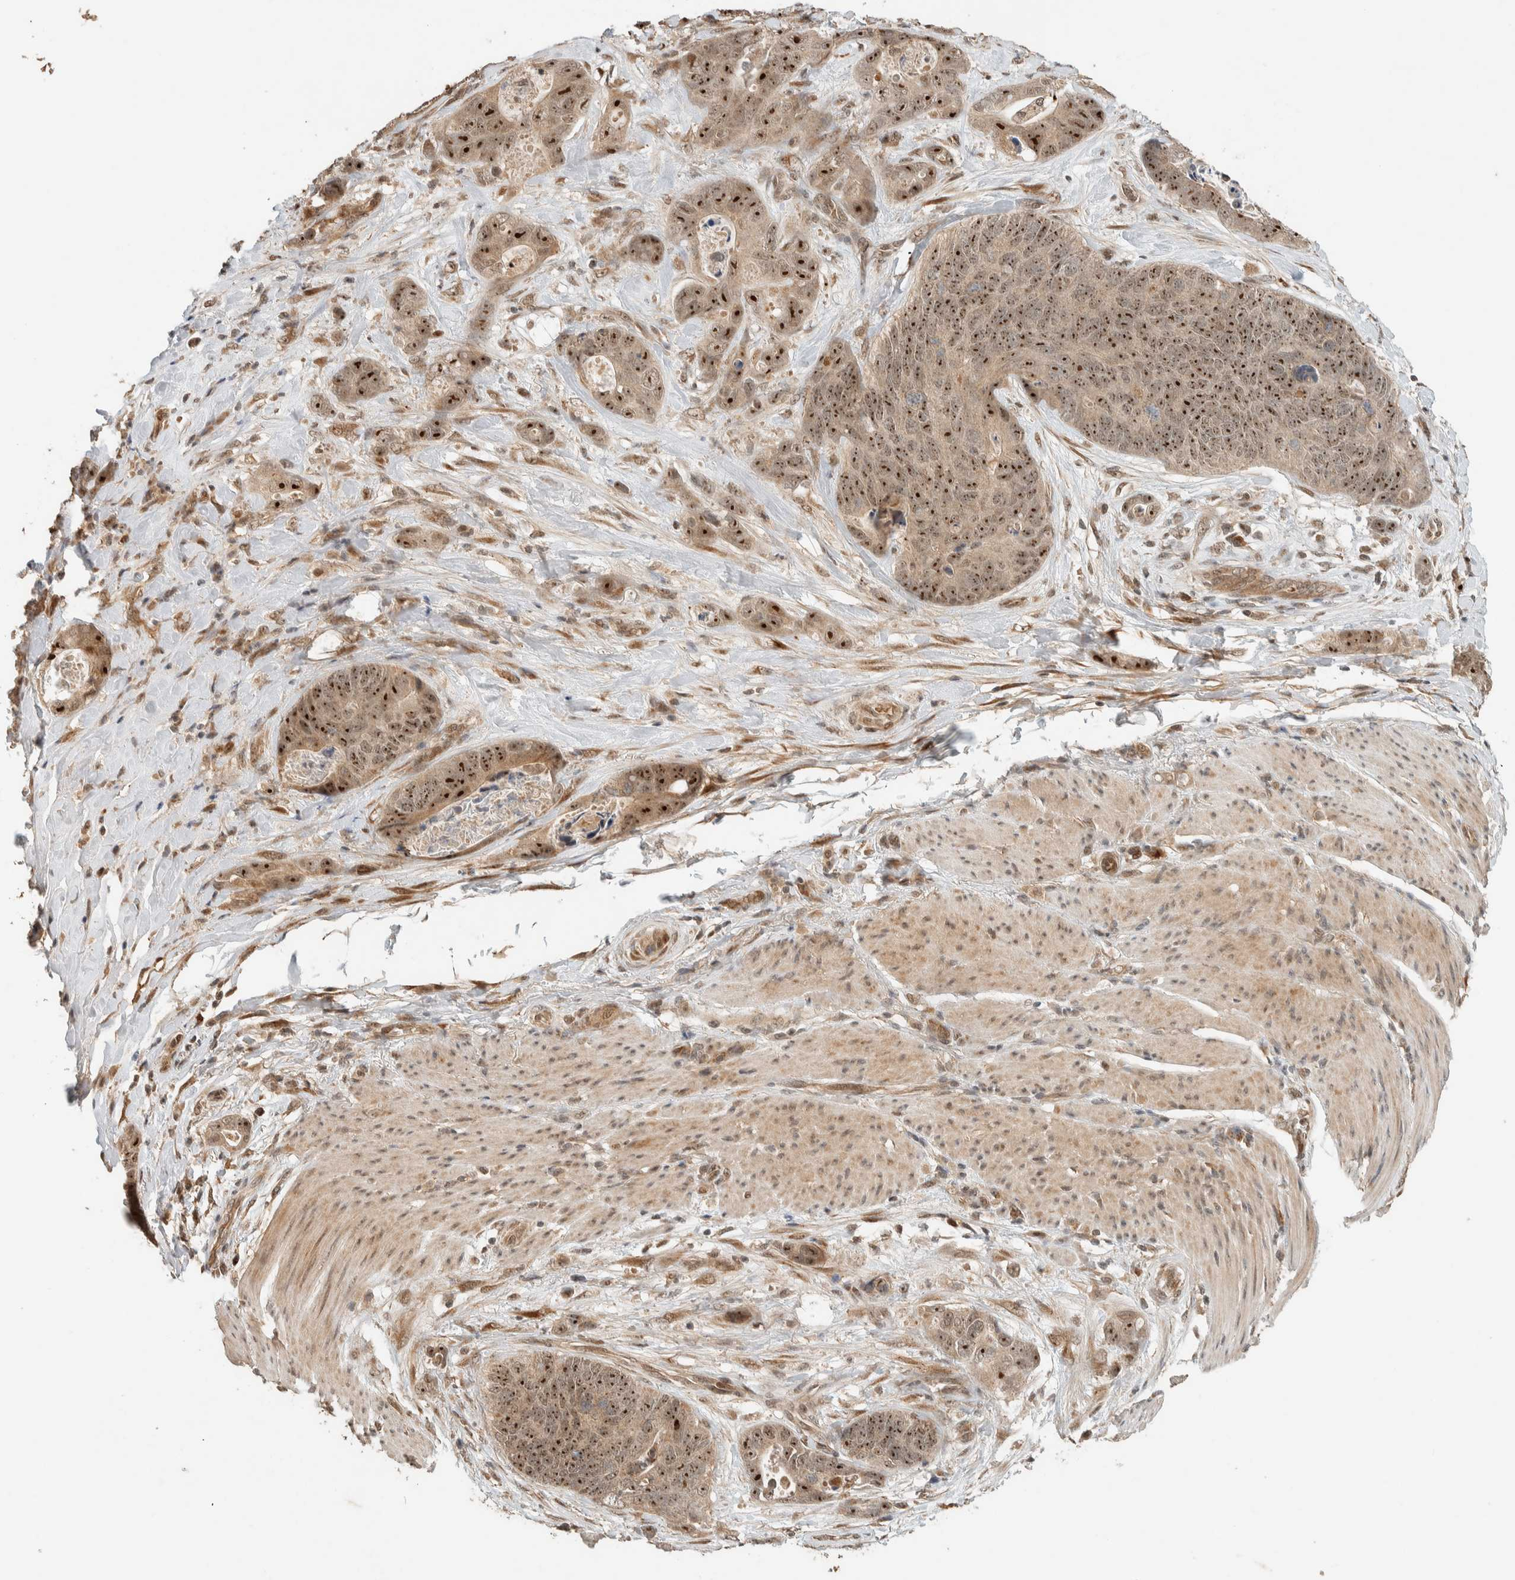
{"staining": {"intensity": "strong", "quantity": ">75%", "location": "cytoplasmic/membranous,nuclear"}, "tissue": "stomach cancer", "cell_type": "Tumor cells", "image_type": "cancer", "snomed": [{"axis": "morphology", "description": "Normal tissue, NOS"}, {"axis": "morphology", "description": "Adenocarcinoma, NOS"}, {"axis": "topography", "description": "Stomach"}], "caption": "Strong cytoplasmic/membranous and nuclear expression for a protein is appreciated in approximately >75% of tumor cells of stomach adenocarcinoma using IHC.", "gene": "ZBTB2", "patient": {"sex": "female", "age": 89}}